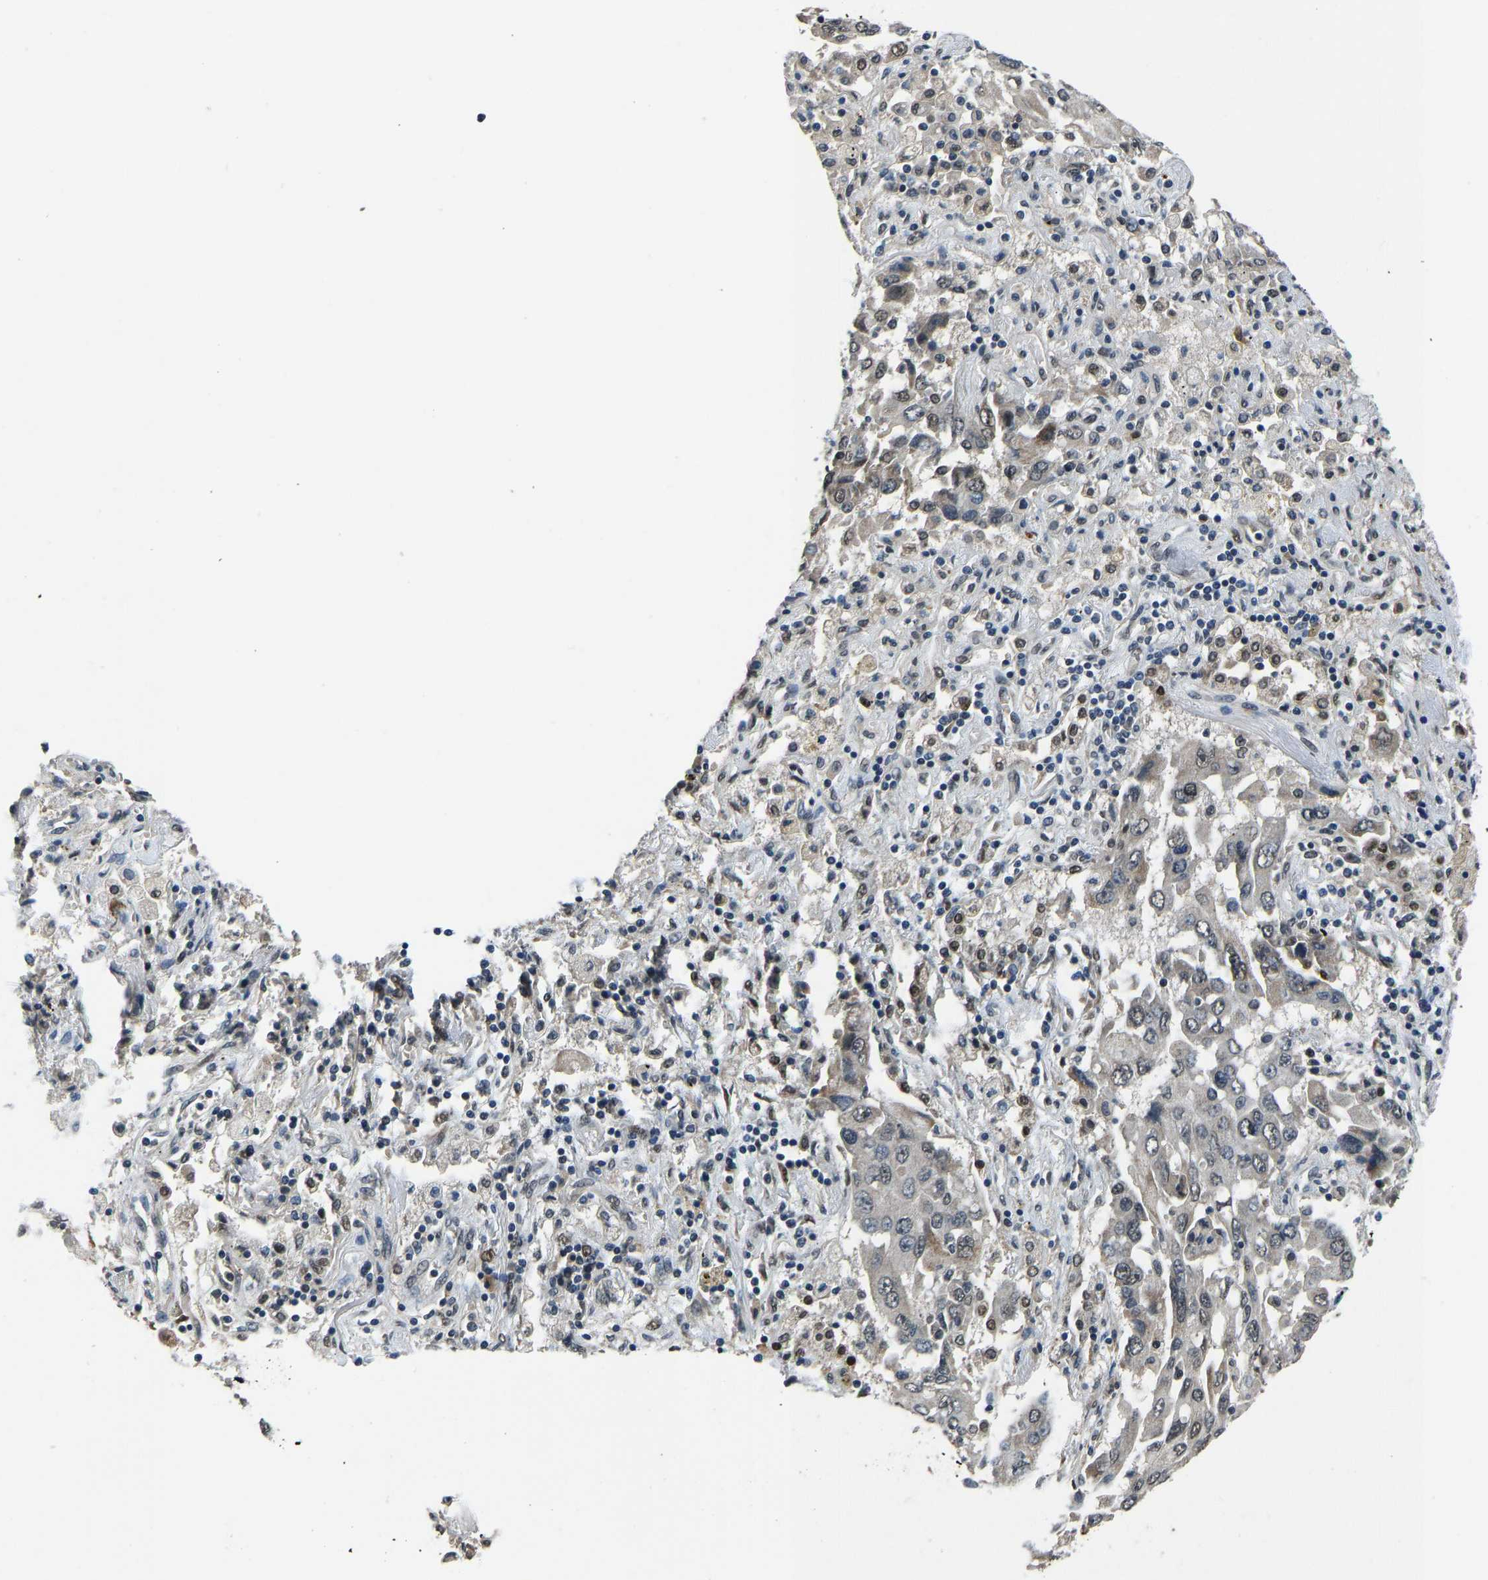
{"staining": {"intensity": "weak", "quantity": "<25%", "location": "cytoplasmic/membranous,nuclear"}, "tissue": "lung cancer", "cell_type": "Tumor cells", "image_type": "cancer", "snomed": [{"axis": "morphology", "description": "Adenocarcinoma, NOS"}, {"axis": "topography", "description": "Lung"}], "caption": "Immunohistochemical staining of human adenocarcinoma (lung) shows no significant positivity in tumor cells.", "gene": "FOS", "patient": {"sex": "female", "age": 65}}